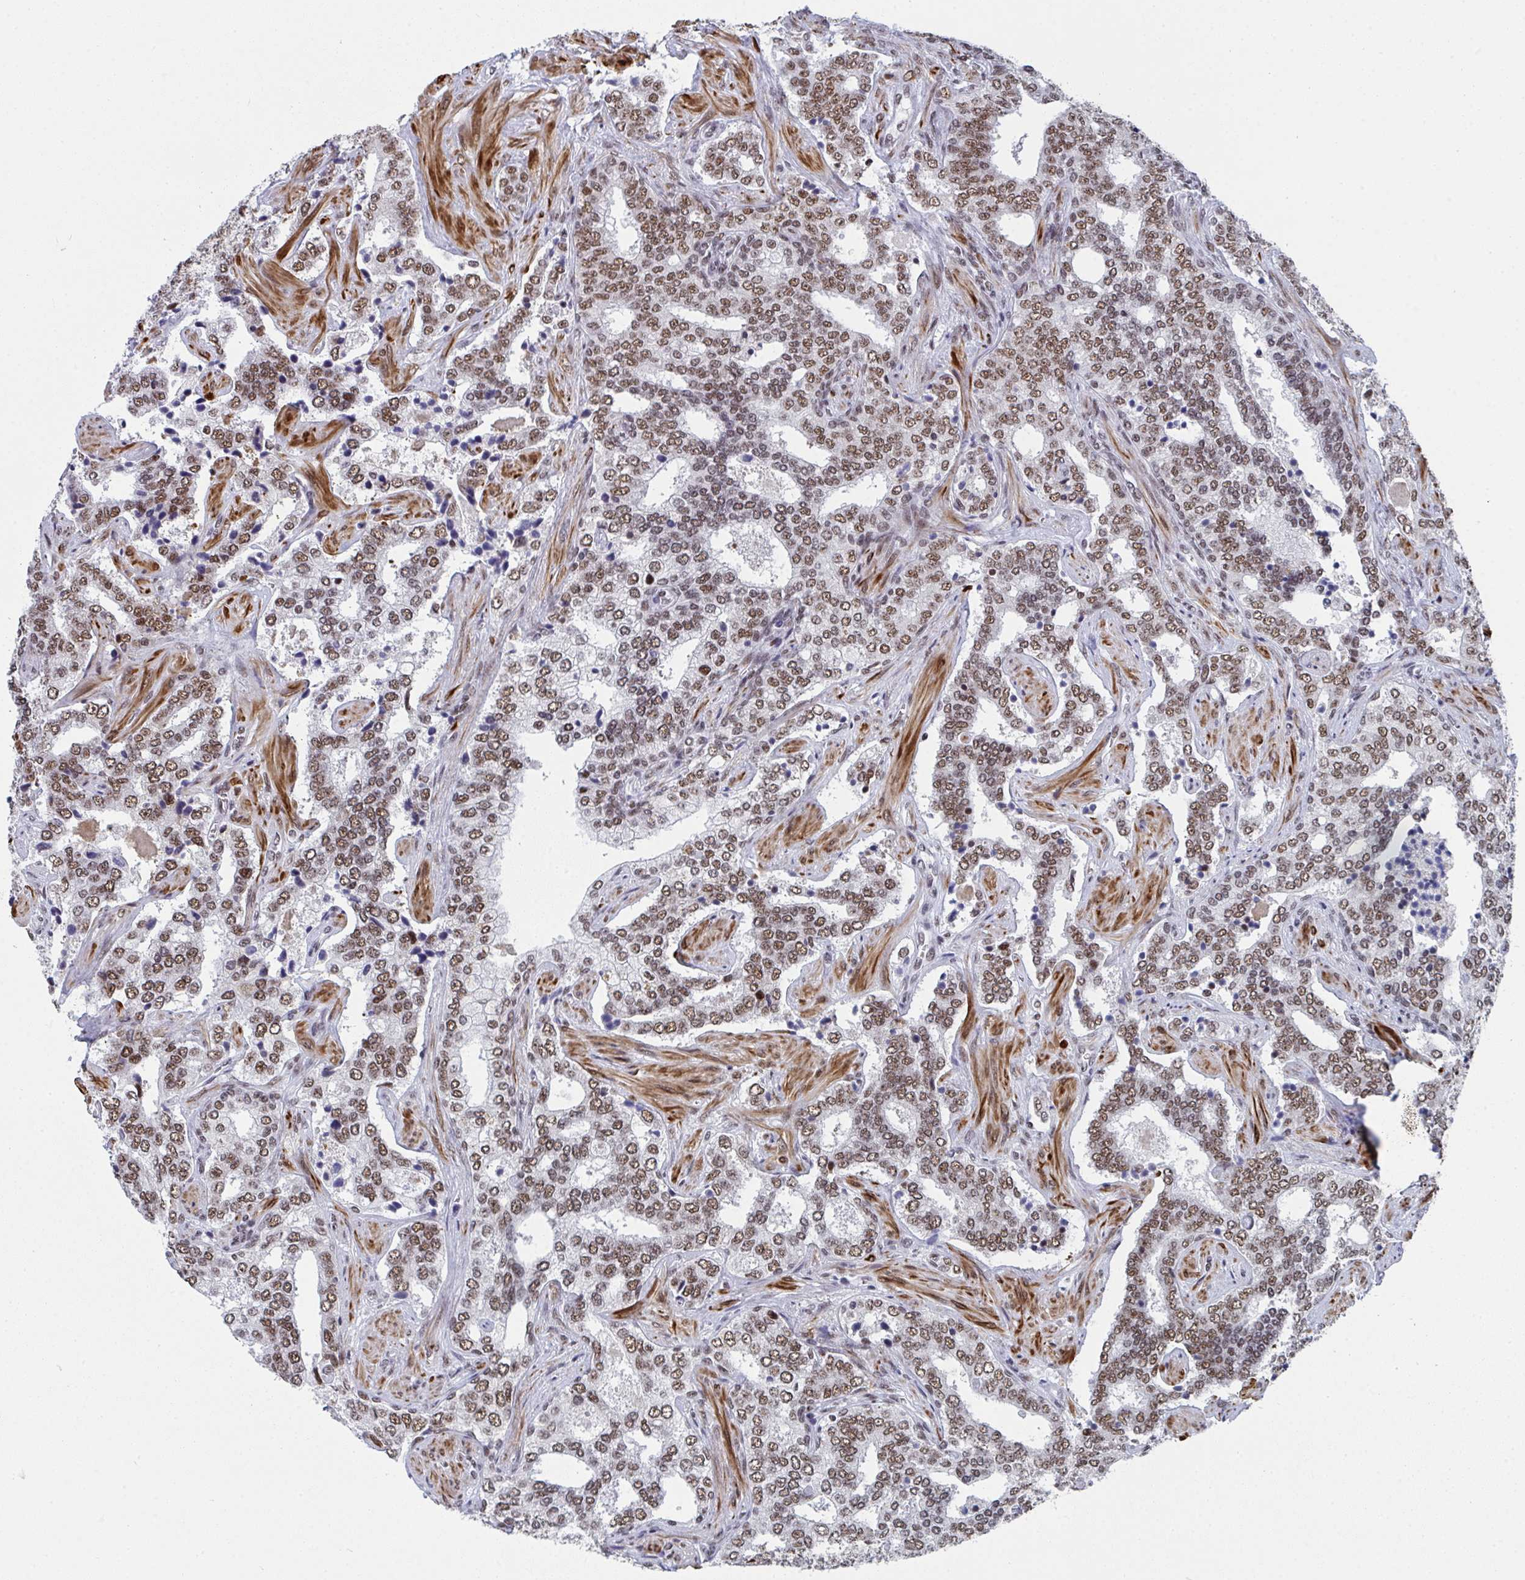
{"staining": {"intensity": "moderate", "quantity": ">75%", "location": "nuclear"}, "tissue": "prostate cancer", "cell_type": "Tumor cells", "image_type": "cancer", "snomed": [{"axis": "morphology", "description": "Adenocarcinoma, High grade"}, {"axis": "topography", "description": "Prostate"}], "caption": "Immunohistochemical staining of human prostate cancer (adenocarcinoma (high-grade)) demonstrates medium levels of moderate nuclear protein staining in about >75% of tumor cells.", "gene": "SNRNP70", "patient": {"sex": "male", "age": 60}}